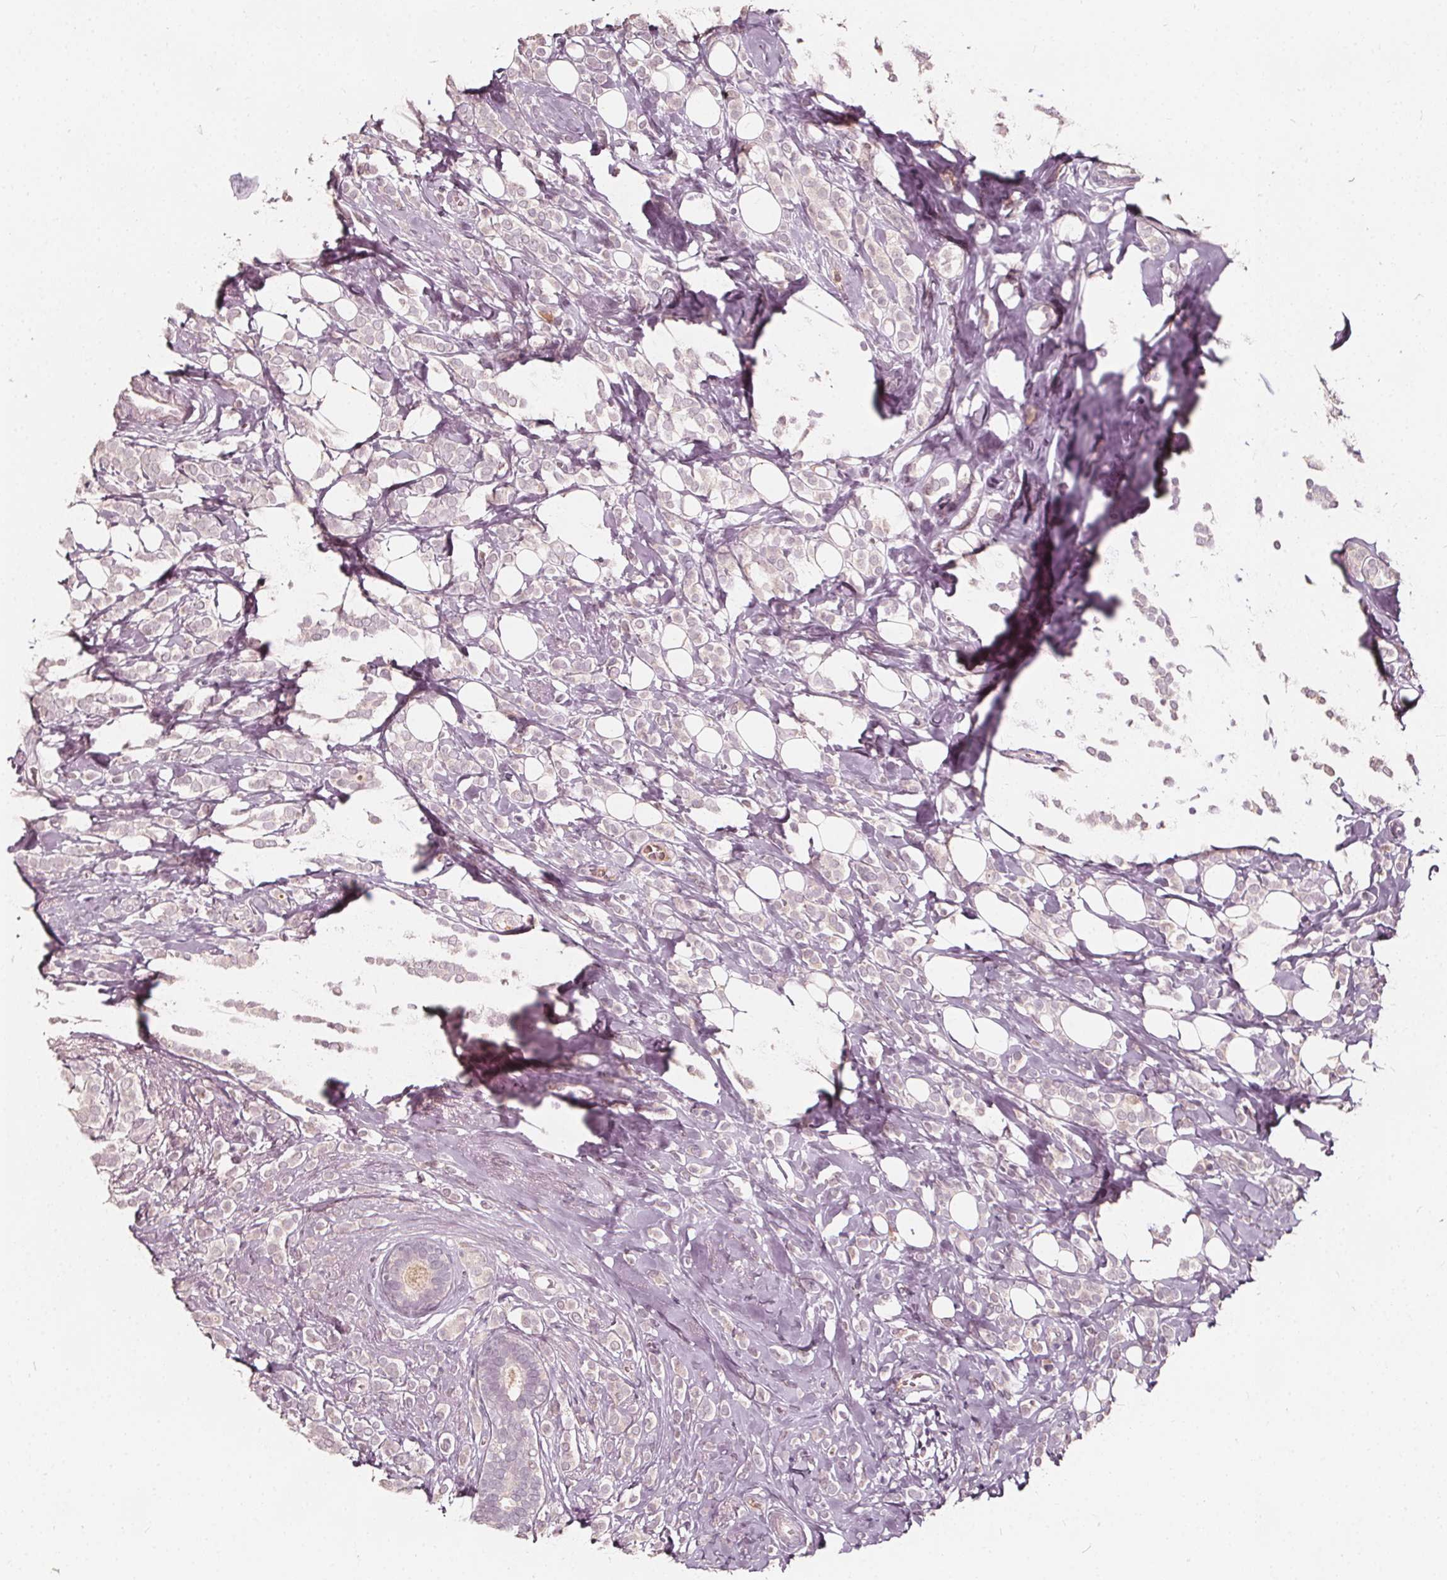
{"staining": {"intensity": "negative", "quantity": "none", "location": "none"}, "tissue": "breast cancer", "cell_type": "Tumor cells", "image_type": "cancer", "snomed": [{"axis": "morphology", "description": "Lobular carcinoma"}, {"axis": "topography", "description": "Breast"}], "caption": "Immunohistochemistry micrograph of breast cancer (lobular carcinoma) stained for a protein (brown), which reveals no expression in tumor cells. The staining was performed using DAB to visualize the protein expression in brown, while the nuclei were stained in blue with hematoxylin (Magnification: 20x).", "gene": "NPC1L1", "patient": {"sex": "female", "age": 49}}